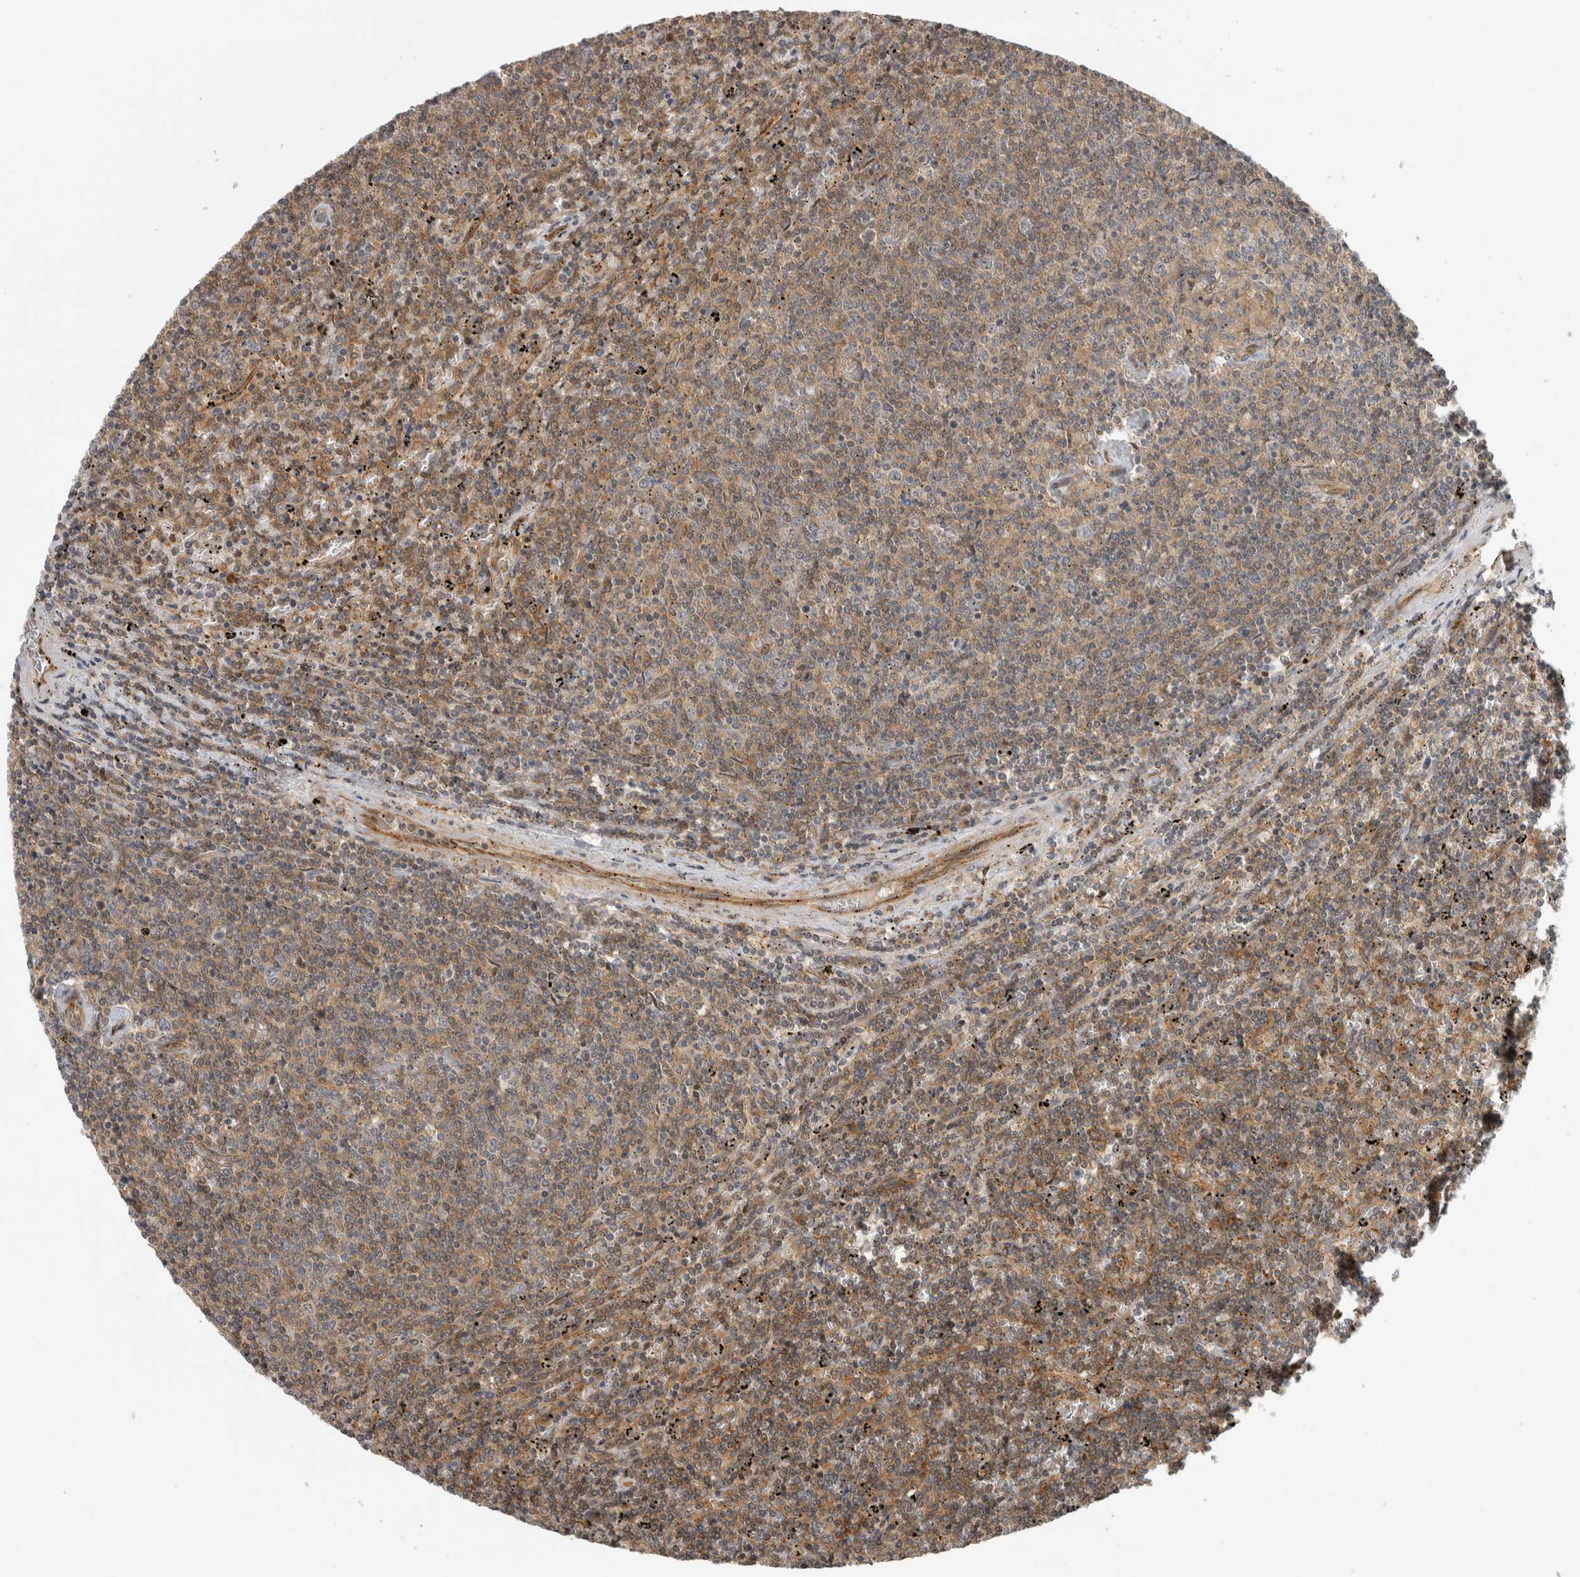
{"staining": {"intensity": "moderate", "quantity": ">75%", "location": "cytoplasmic/membranous"}, "tissue": "lymphoma", "cell_type": "Tumor cells", "image_type": "cancer", "snomed": [{"axis": "morphology", "description": "Malignant lymphoma, non-Hodgkin's type, Low grade"}, {"axis": "topography", "description": "Spleen"}], "caption": "Malignant lymphoma, non-Hodgkin's type (low-grade) stained with IHC demonstrates moderate cytoplasmic/membranous expression in approximately >75% of tumor cells.", "gene": "WASF2", "patient": {"sex": "female", "age": 50}}